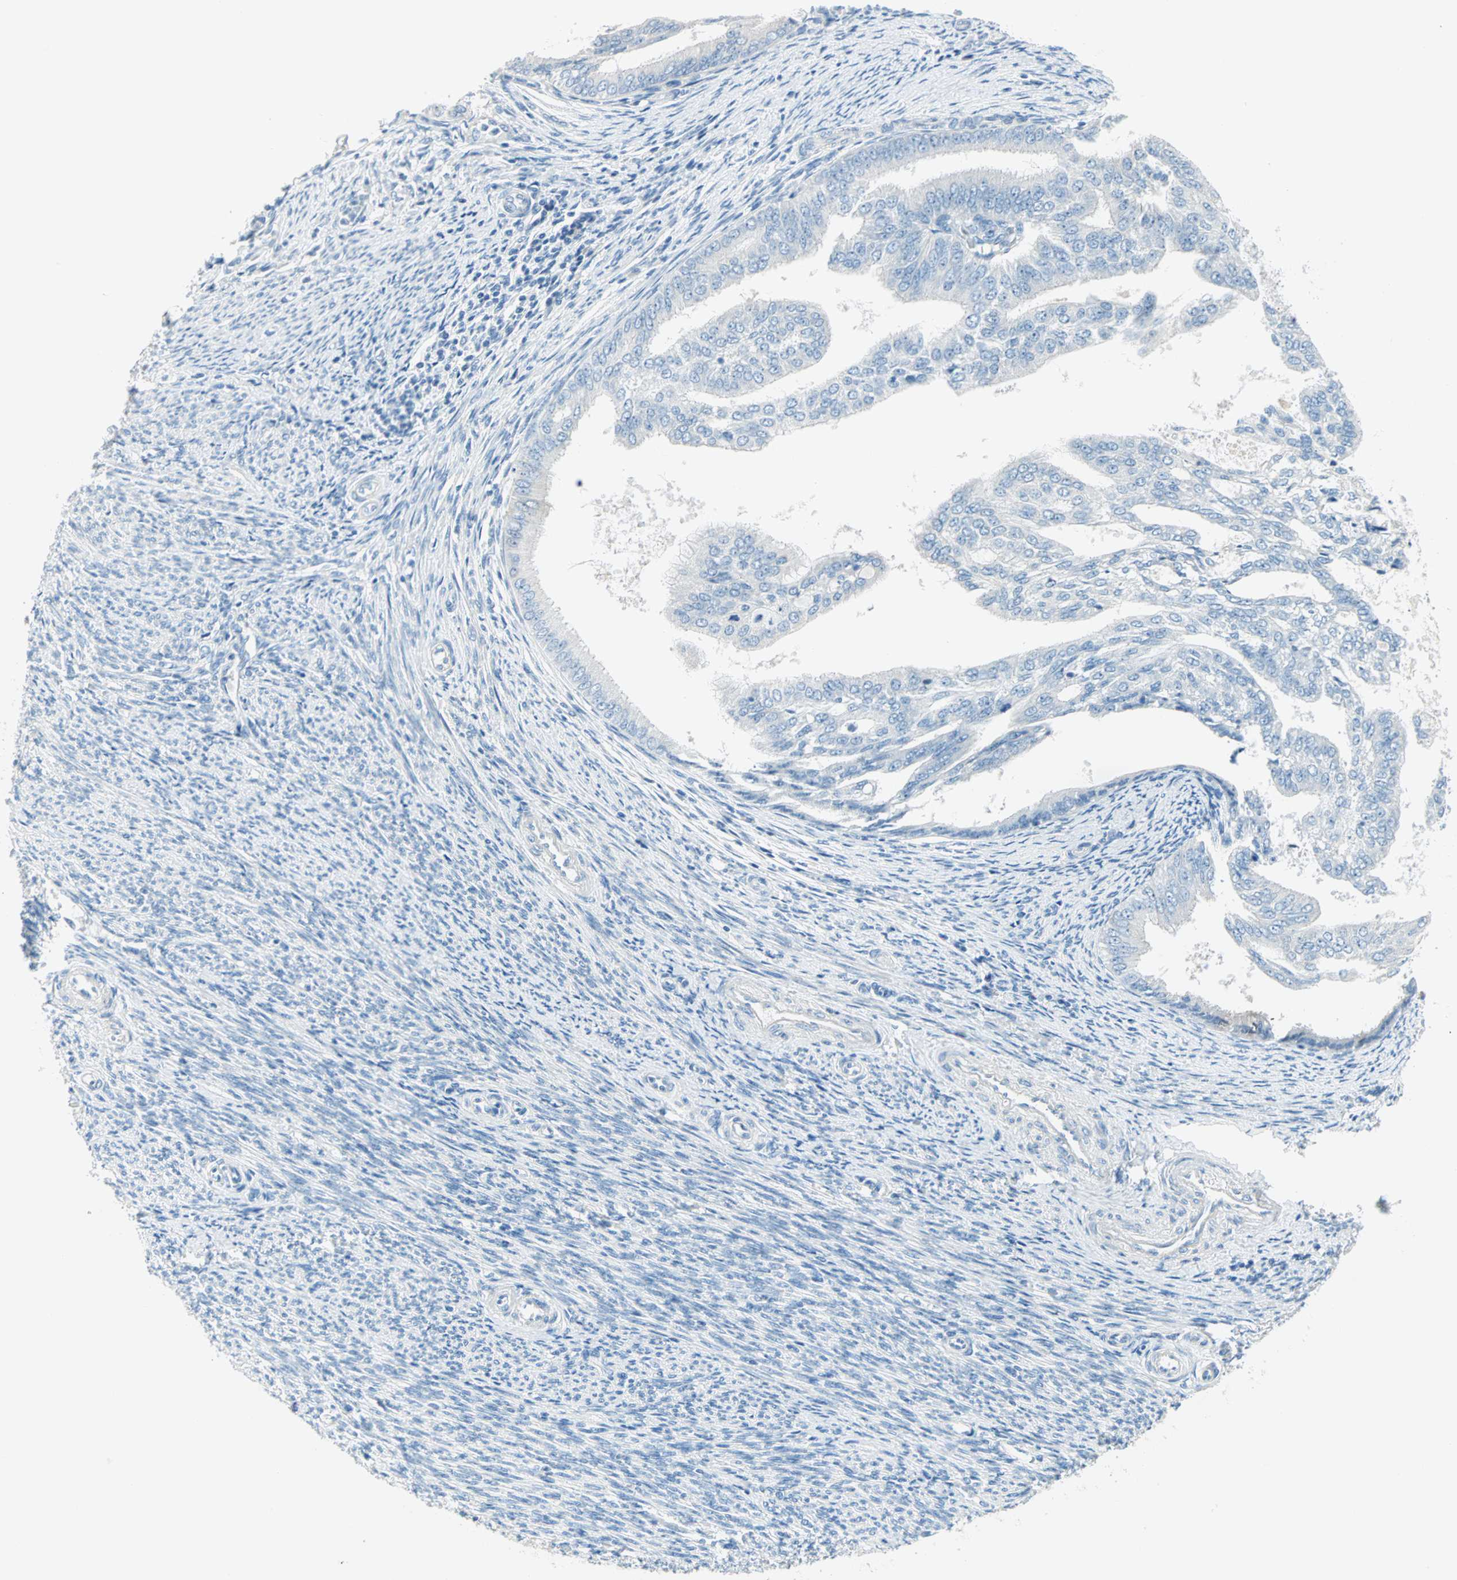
{"staining": {"intensity": "weak", "quantity": "<25%", "location": "cytoplasmic/membranous"}, "tissue": "endometrial cancer", "cell_type": "Tumor cells", "image_type": "cancer", "snomed": [{"axis": "morphology", "description": "Adenocarcinoma, NOS"}, {"axis": "topography", "description": "Endometrium"}], "caption": "Photomicrograph shows no protein staining in tumor cells of endometrial adenocarcinoma tissue.", "gene": "SULT1C2", "patient": {"sex": "female", "age": 58}}